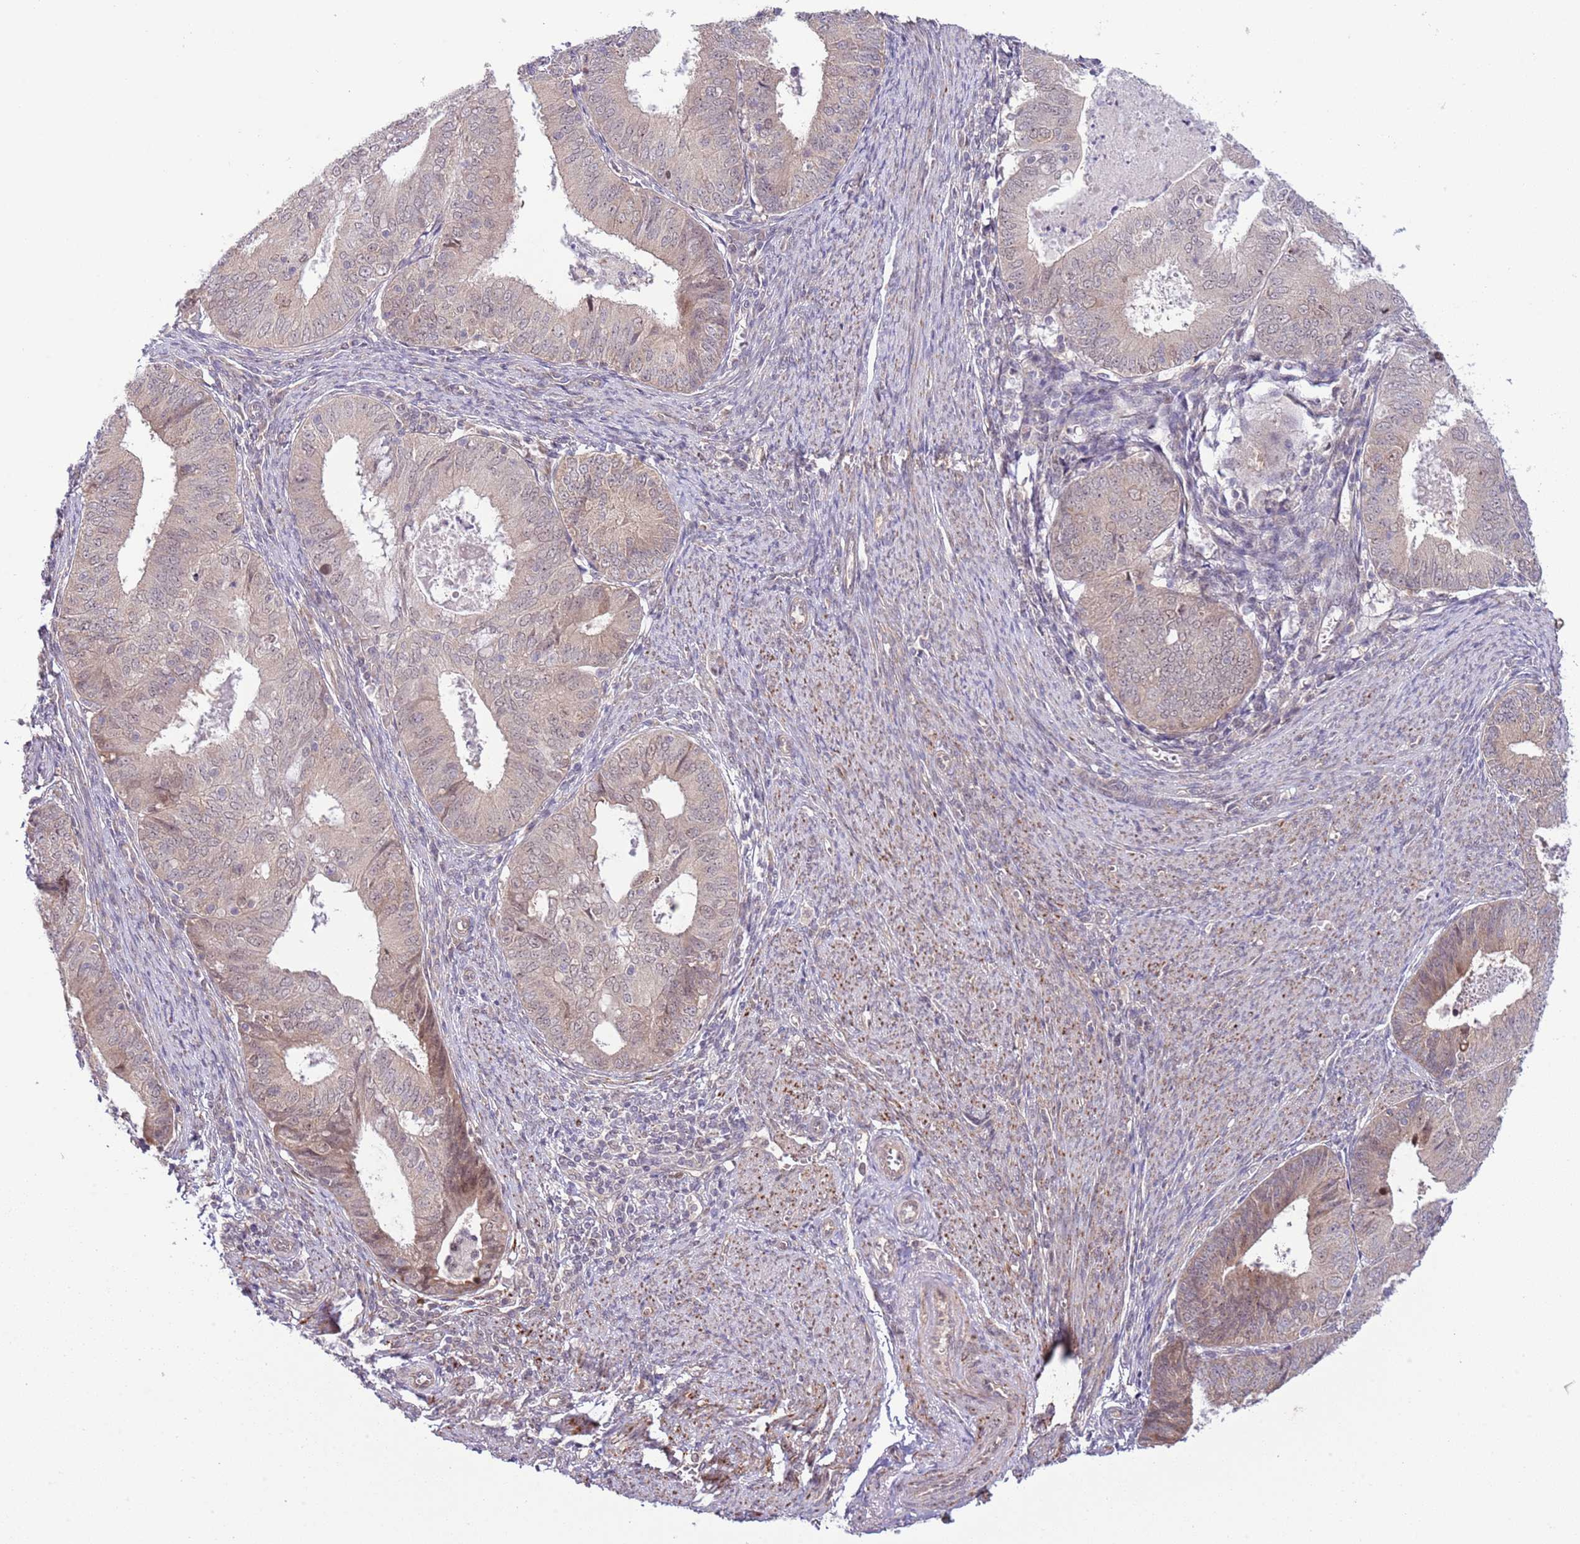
{"staining": {"intensity": "weak", "quantity": "<25%", "location": "cytoplasmic/membranous"}, "tissue": "endometrial cancer", "cell_type": "Tumor cells", "image_type": "cancer", "snomed": [{"axis": "morphology", "description": "Adenocarcinoma, NOS"}, {"axis": "topography", "description": "Endometrium"}], "caption": "Histopathology image shows no significant protein expression in tumor cells of adenocarcinoma (endometrial).", "gene": "CHD1", "patient": {"sex": "female", "age": 57}}